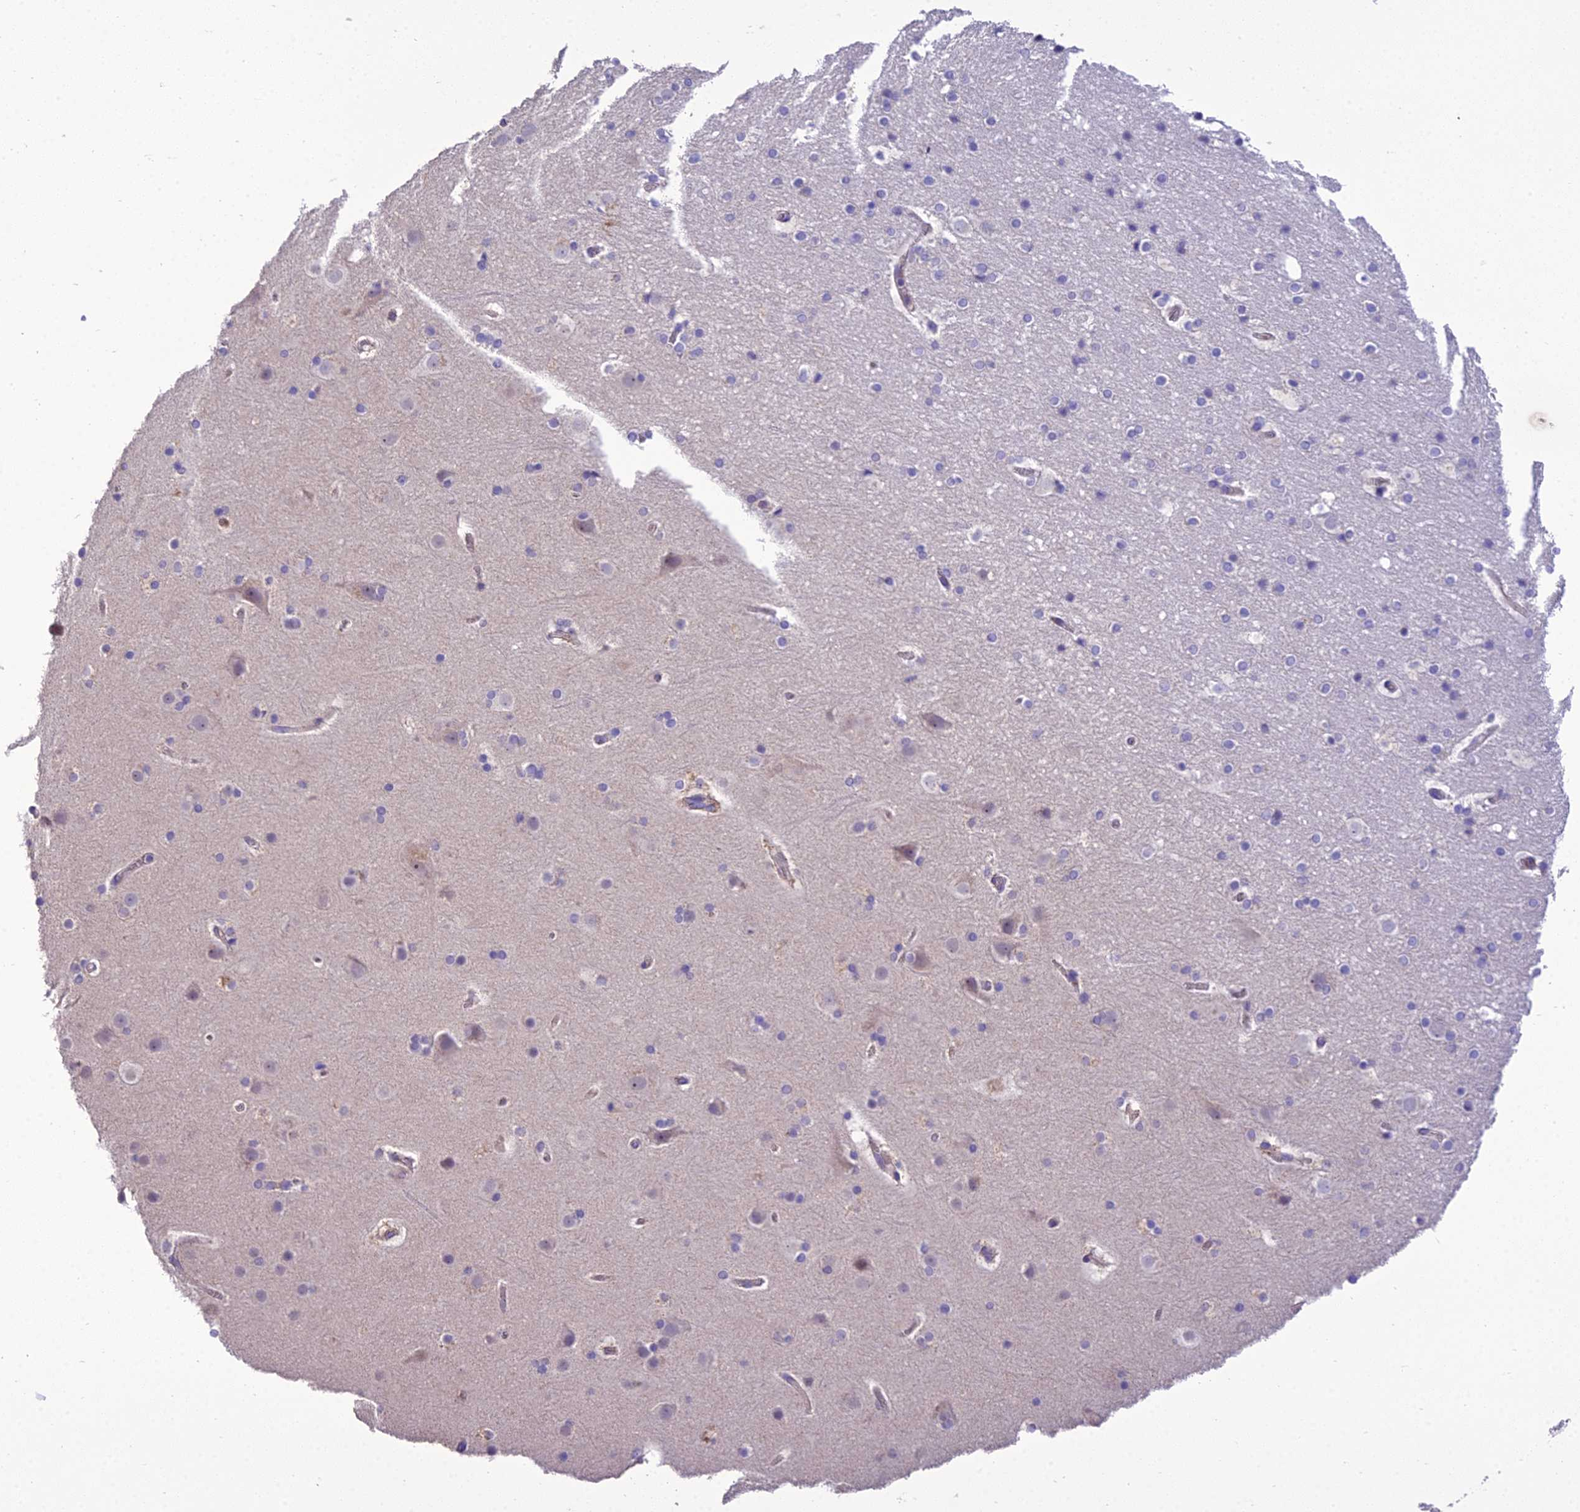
{"staining": {"intensity": "negative", "quantity": "none", "location": "none"}, "tissue": "cerebral cortex", "cell_type": "Endothelial cells", "image_type": "normal", "snomed": [{"axis": "morphology", "description": "Normal tissue, NOS"}, {"axis": "topography", "description": "Cerebral cortex"}], "caption": "Immunohistochemistry of benign human cerebral cortex displays no expression in endothelial cells. (DAB (3,3'-diaminobenzidine) immunohistochemistry with hematoxylin counter stain).", "gene": "SCRT1", "patient": {"sex": "male", "age": 57}}